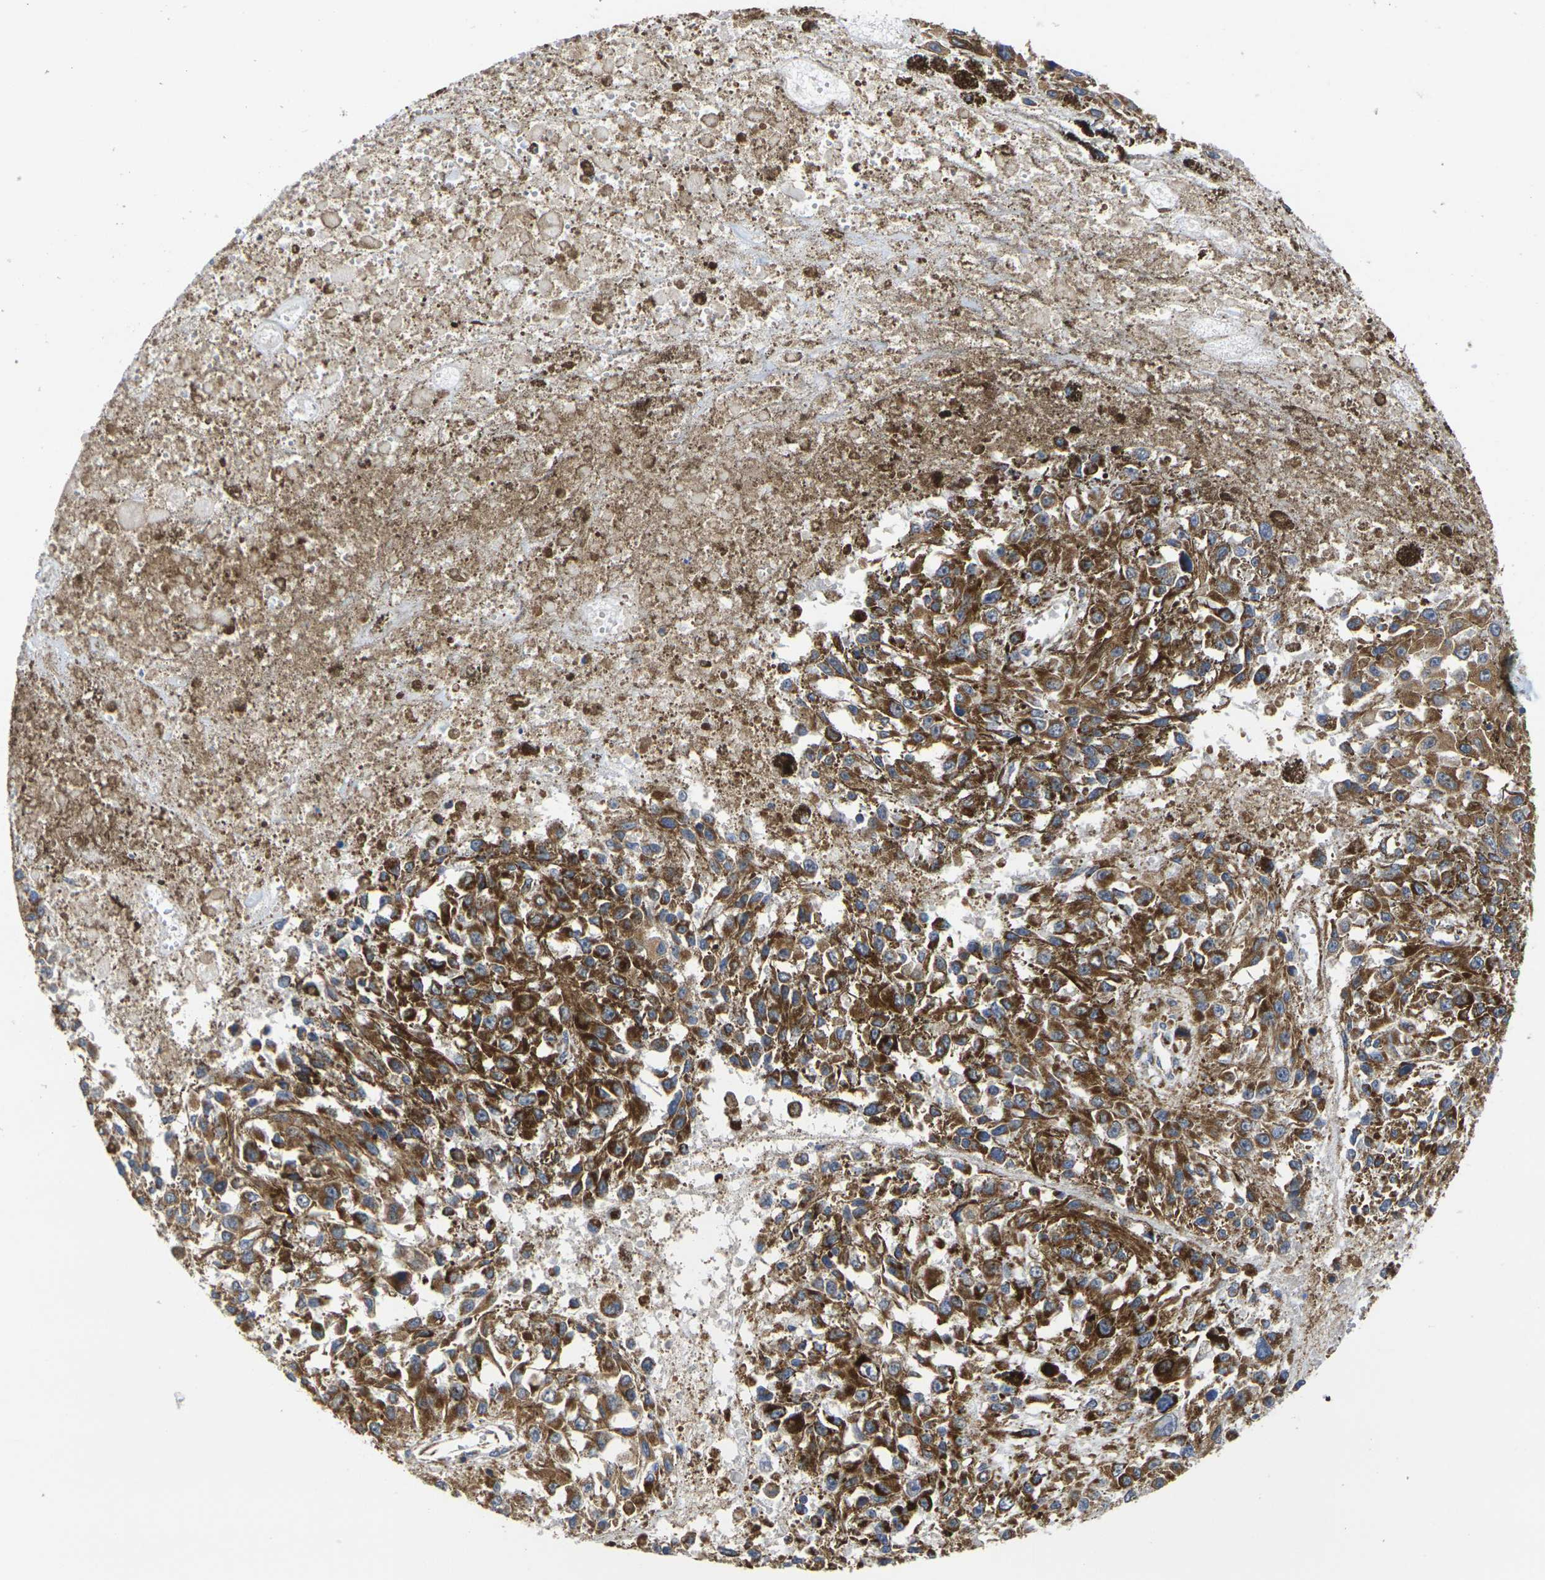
{"staining": {"intensity": "strong", "quantity": ">75%", "location": "cytoplasmic/membranous"}, "tissue": "melanoma", "cell_type": "Tumor cells", "image_type": "cancer", "snomed": [{"axis": "morphology", "description": "Malignant melanoma, Metastatic site"}, {"axis": "topography", "description": "Lymph node"}], "caption": "This is a micrograph of immunohistochemistry (IHC) staining of malignant melanoma (metastatic site), which shows strong positivity in the cytoplasmic/membranous of tumor cells.", "gene": "P2RY11", "patient": {"sex": "male", "age": 59}}